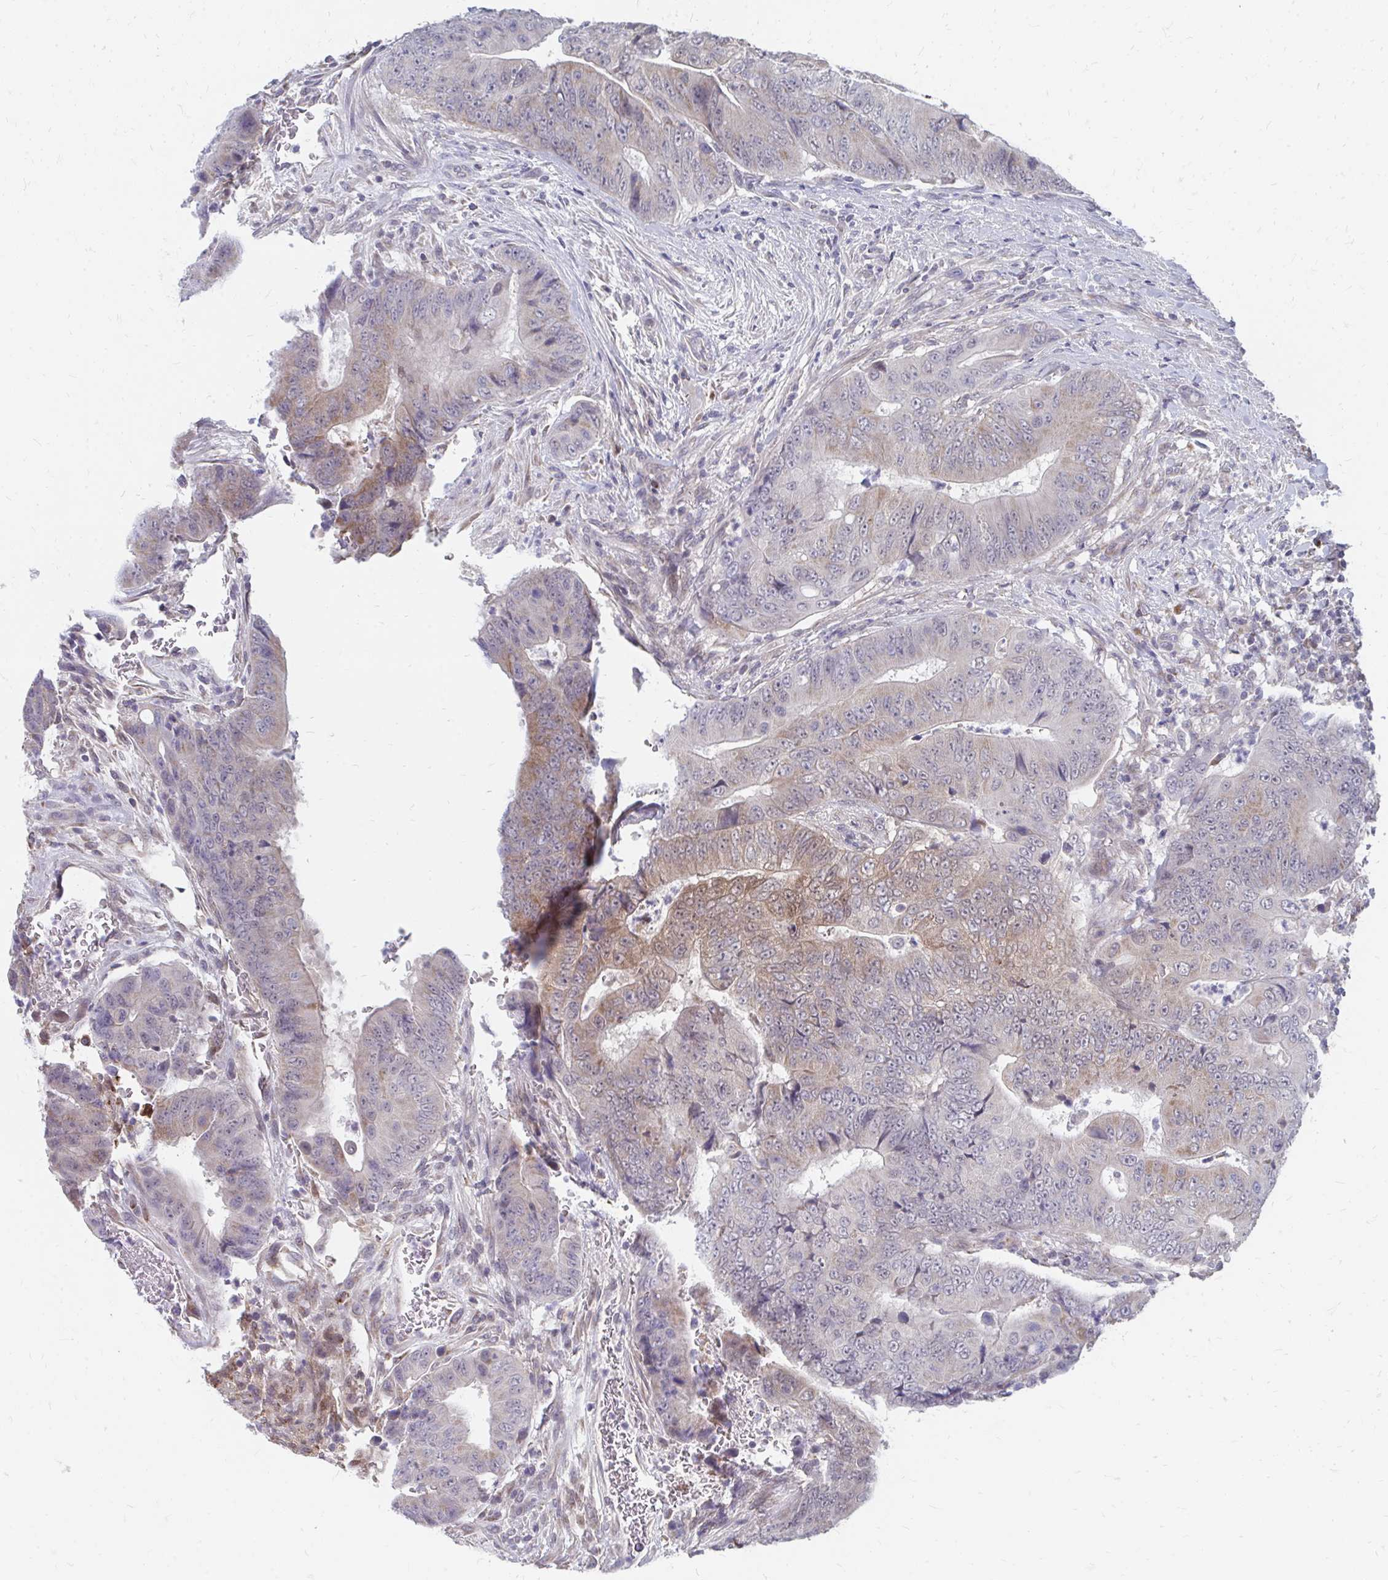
{"staining": {"intensity": "weak", "quantity": "25%-75%", "location": "cytoplasmic/membranous"}, "tissue": "colorectal cancer", "cell_type": "Tumor cells", "image_type": "cancer", "snomed": [{"axis": "morphology", "description": "Adenocarcinoma, NOS"}, {"axis": "topography", "description": "Colon"}], "caption": "A photomicrograph showing weak cytoplasmic/membranous positivity in about 25%-75% of tumor cells in colorectal adenocarcinoma, as visualized by brown immunohistochemical staining.", "gene": "PABIR3", "patient": {"sex": "female", "age": 48}}